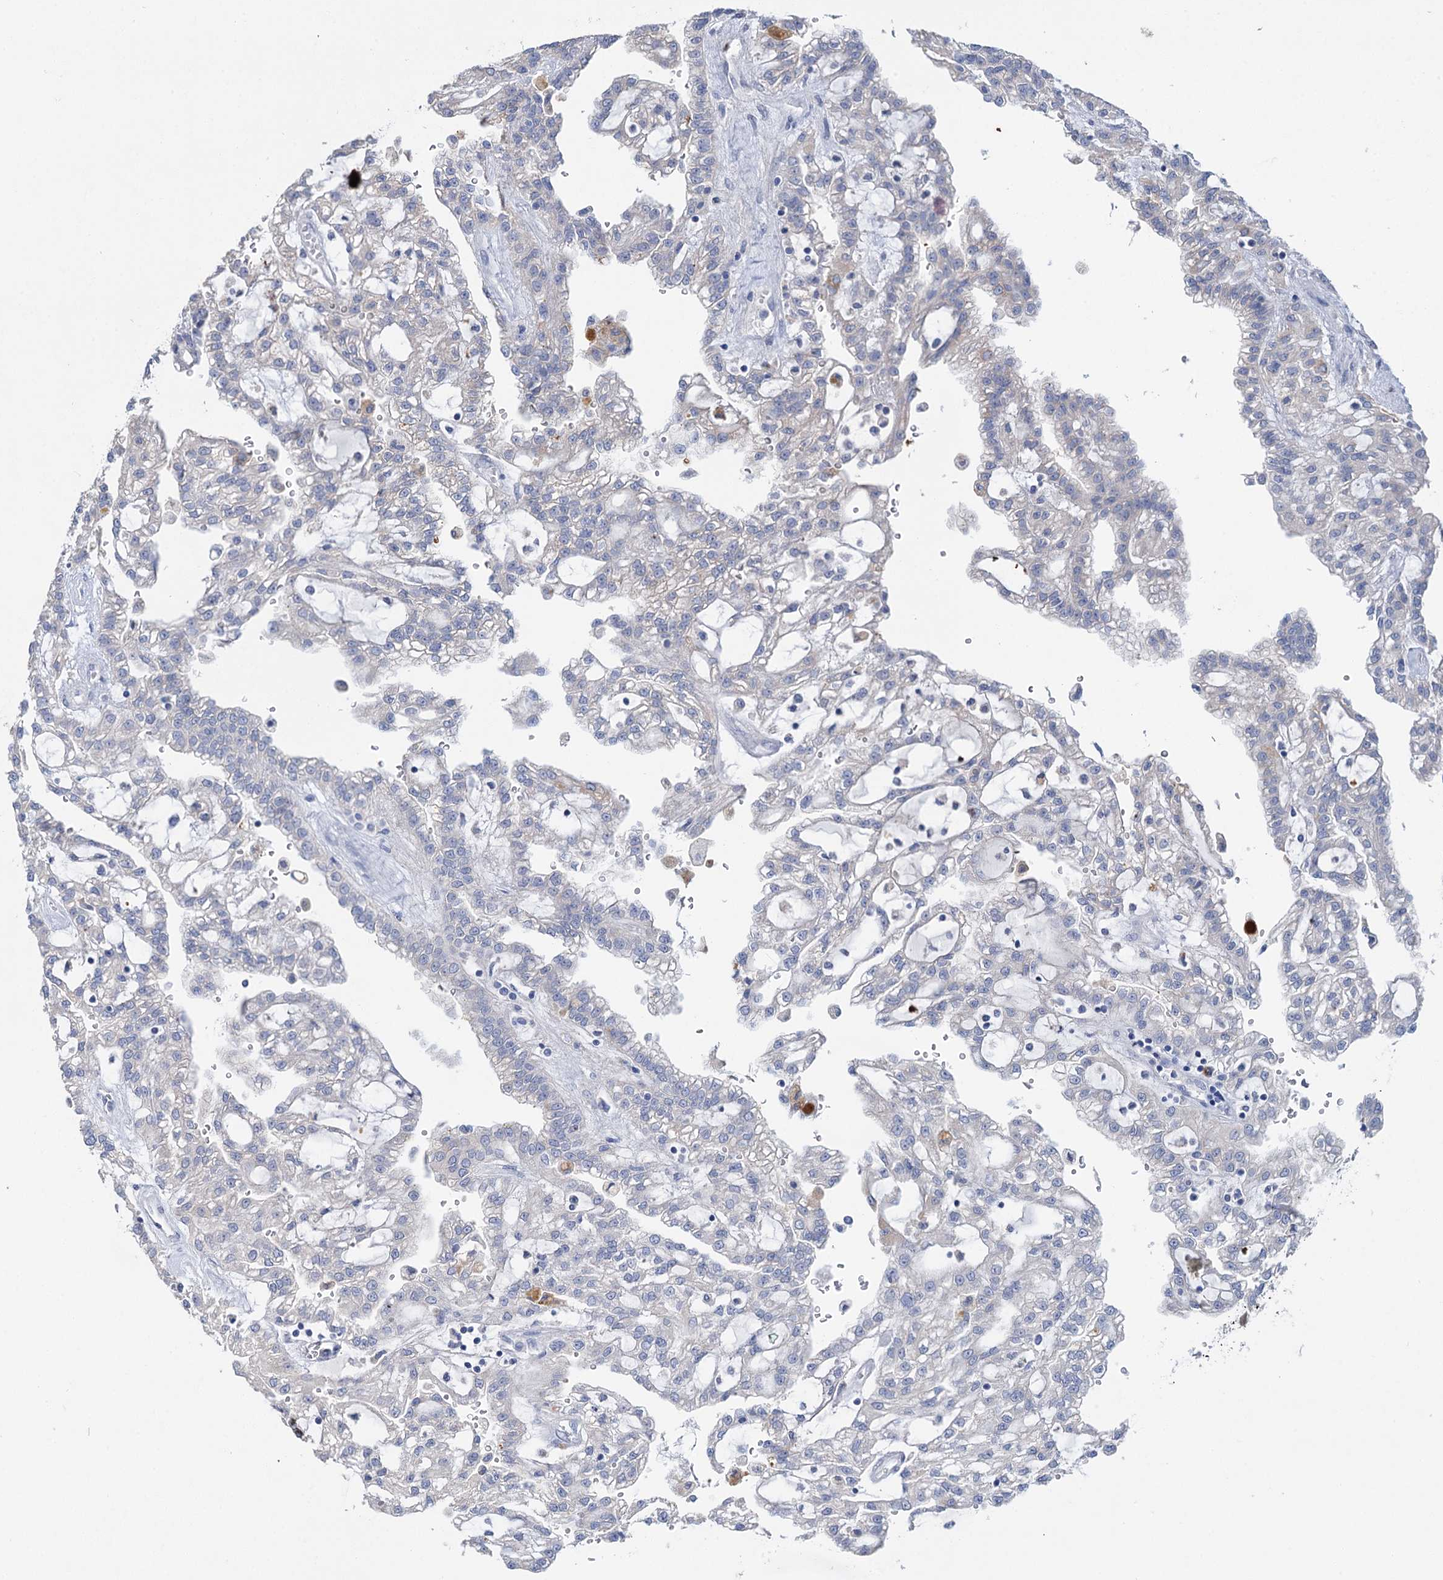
{"staining": {"intensity": "negative", "quantity": "none", "location": "none"}, "tissue": "renal cancer", "cell_type": "Tumor cells", "image_type": "cancer", "snomed": [{"axis": "morphology", "description": "Adenocarcinoma, NOS"}, {"axis": "topography", "description": "Kidney"}], "caption": "A histopathology image of renal cancer stained for a protein reveals no brown staining in tumor cells.", "gene": "LYZL4", "patient": {"sex": "male", "age": 63}}